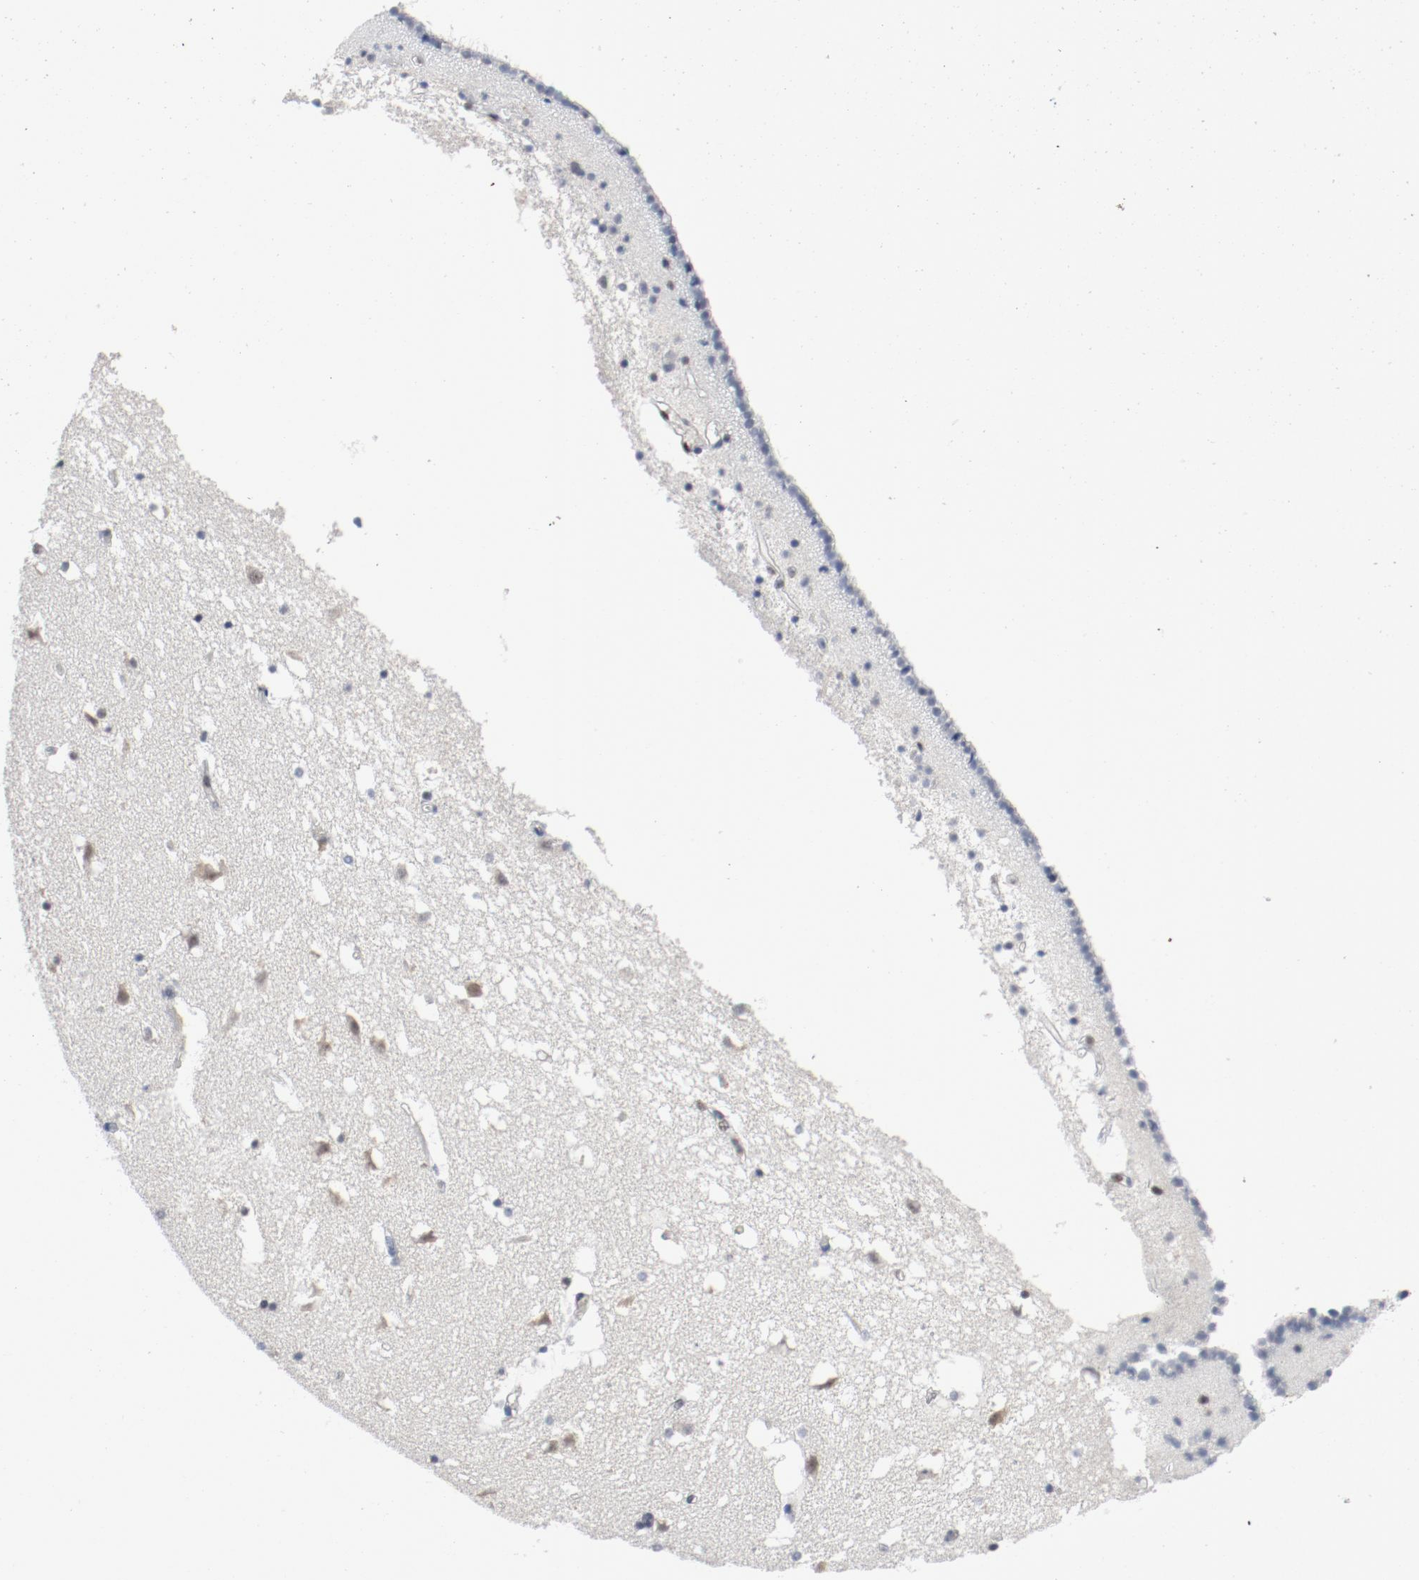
{"staining": {"intensity": "moderate", "quantity": "25%-75%", "location": "nuclear"}, "tissue": "caudate", "cell_type": "Glial cells", "image_type": "normal", "snomed": [{"axis": "morphology", "description": "Normal tissue, NOS"}, {"axis": "topography", "description": "Lateral ventricle wall"}], "caption": "Protein staining shows moderate nuclear expression in approximately 25%-75% of glial cells in normal caudate.", "gene": "JMJD6", "patient": {"sex": "male", "age": 45}}